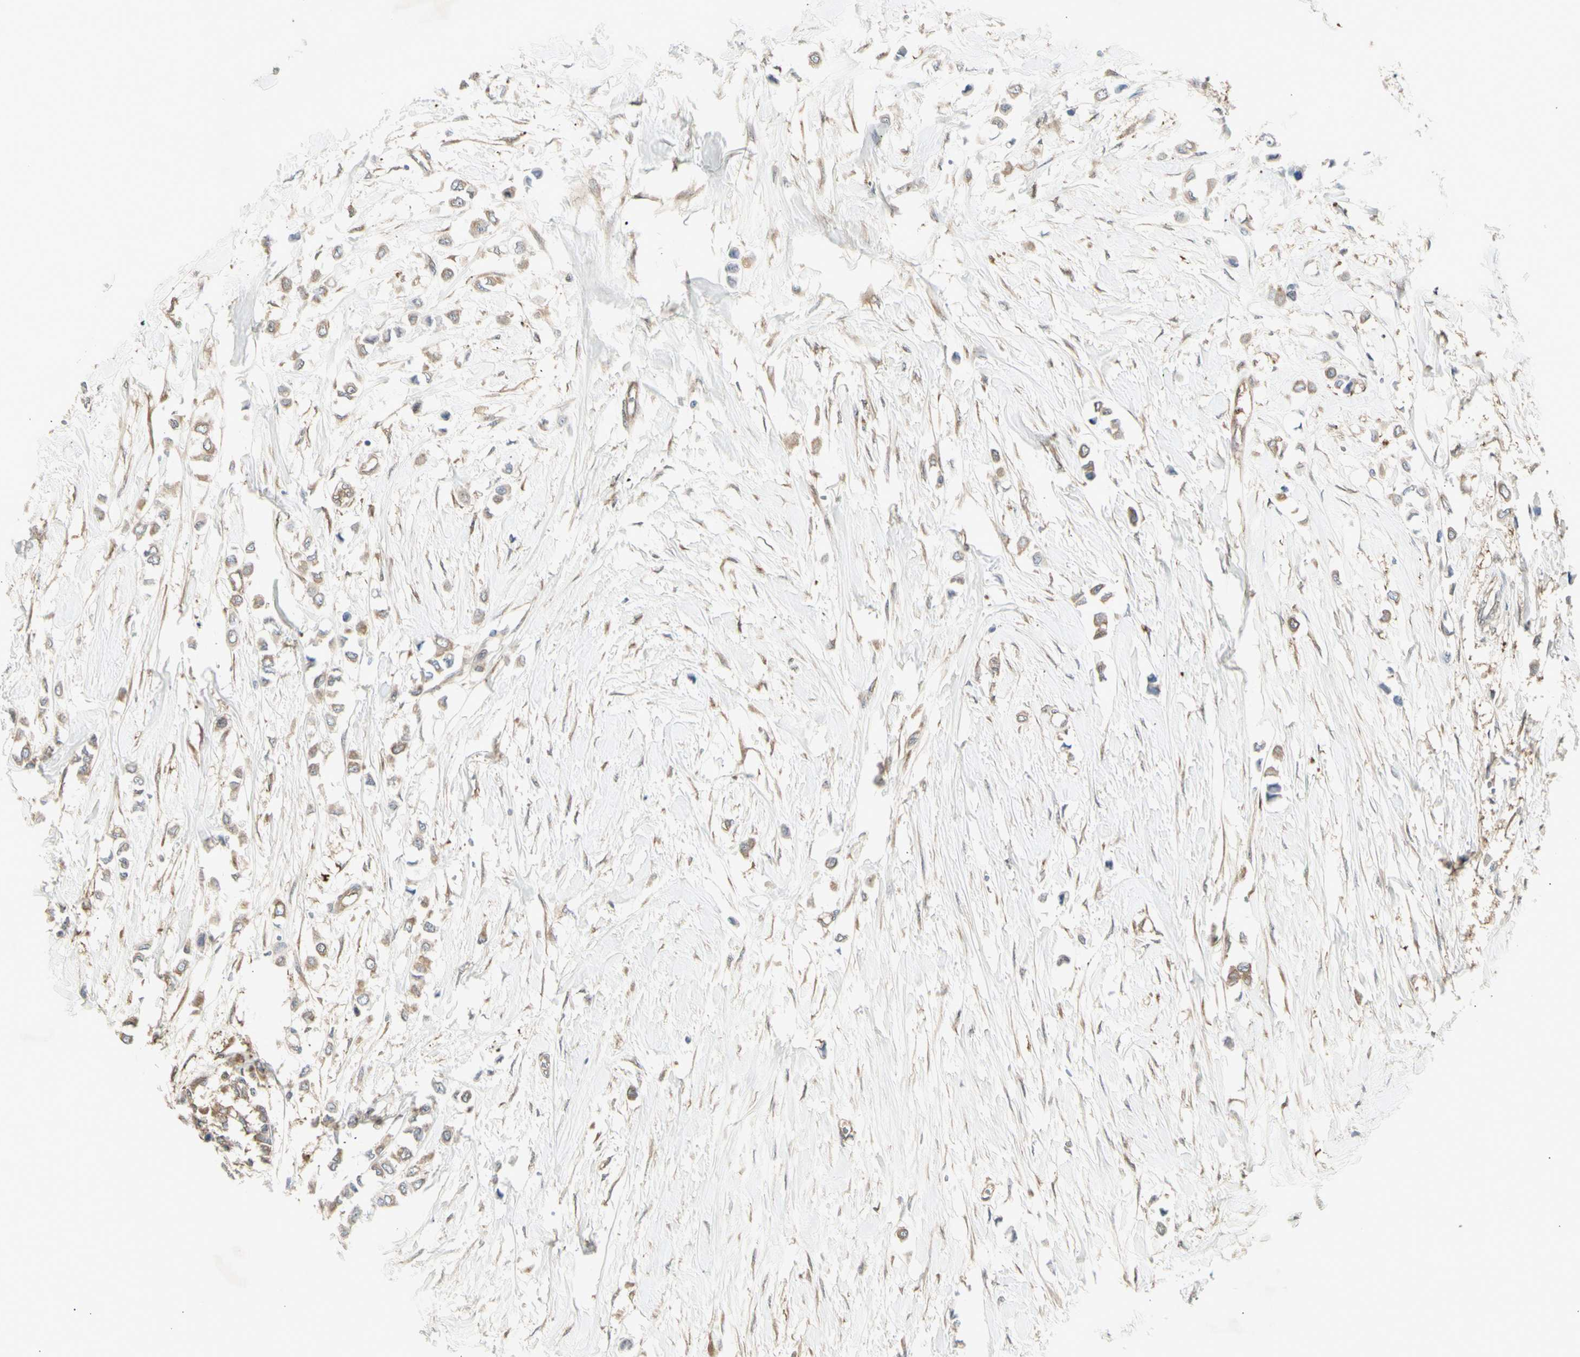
{"staining": {"intensity": "moderate", "quantity": ">75%", "location": "cytoplasmic/membranous"}, "tissue": "breast cancer", "cell_type": "Tumor cells", "image_type": "cancer", "snomed": [{"axis": "morphology", "description": "Lobular carcinoma"}, {"axis": "topography", "description": "Breast"}], "caption": "A brown stain shows moderate cytoplasmic/membranous staining of a protein in breast cancer tumor cells.", "gene": "CHURC1-FNTB", "patient": {"sex": "female", "age": 51}}